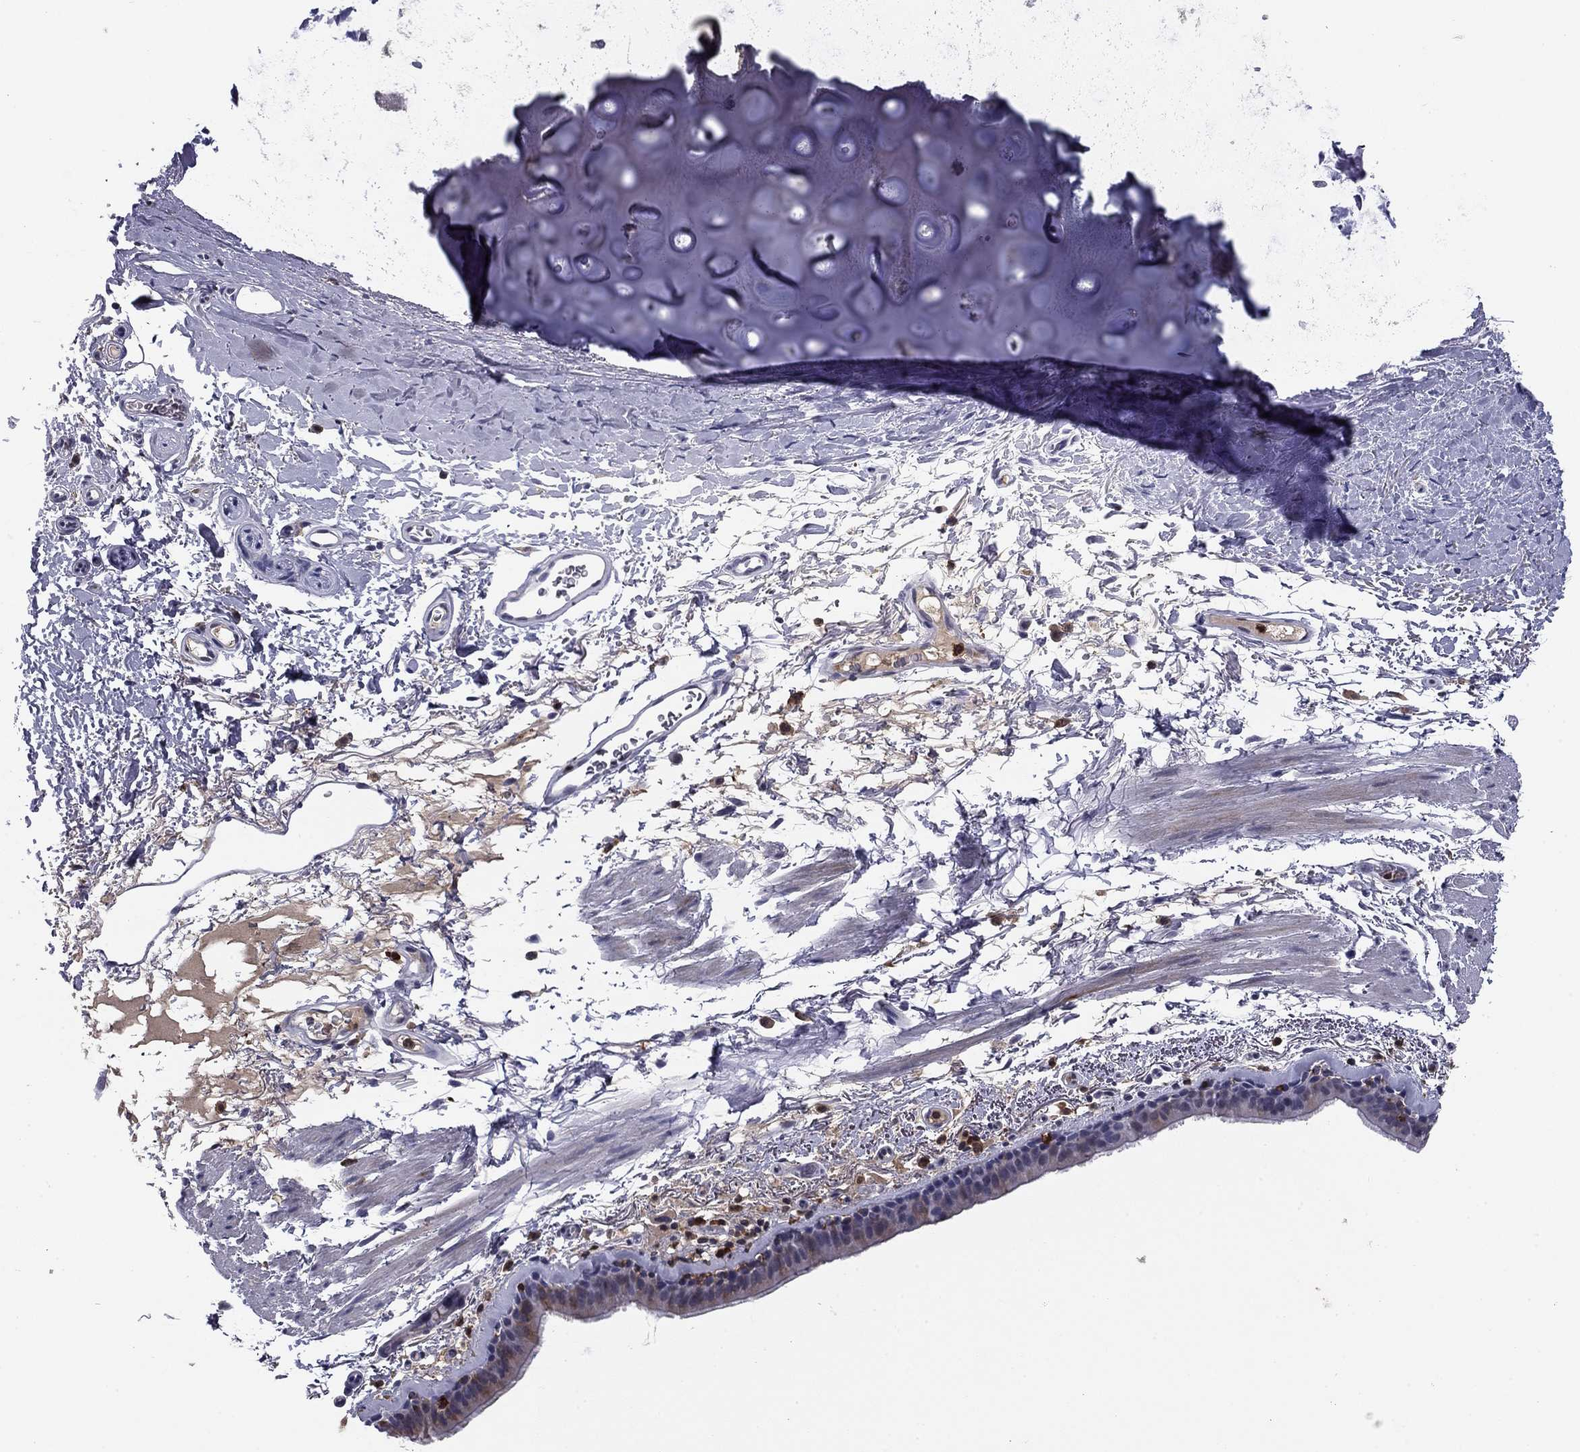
{"staining": {"intensity": "moderate", "quantity": "25%-75%", "location": "cytoplasmic/membranous"}, "tissue": "bronchus", "cell_type": "Respiratory epithelial cells", "image_type": "normal", "snomed": [{"axis": "morphology", "description": "Normal tissue, NOS"}, {"axis": "topography", "description": "Lymph node"}, {"axis": "topography", "description": "Bronchus"}], "caption": "Immunohistochemistry (IHC) (DAB (3,3'-diaminobenzidine)) staining of normal human bronchus reveals moderate cytoplasmic/membranous protein staining in about 25%-75% of respiratory epithelial cells.", "gene": "PLCB2", "patient": {"sex": "female", "age": 70}}